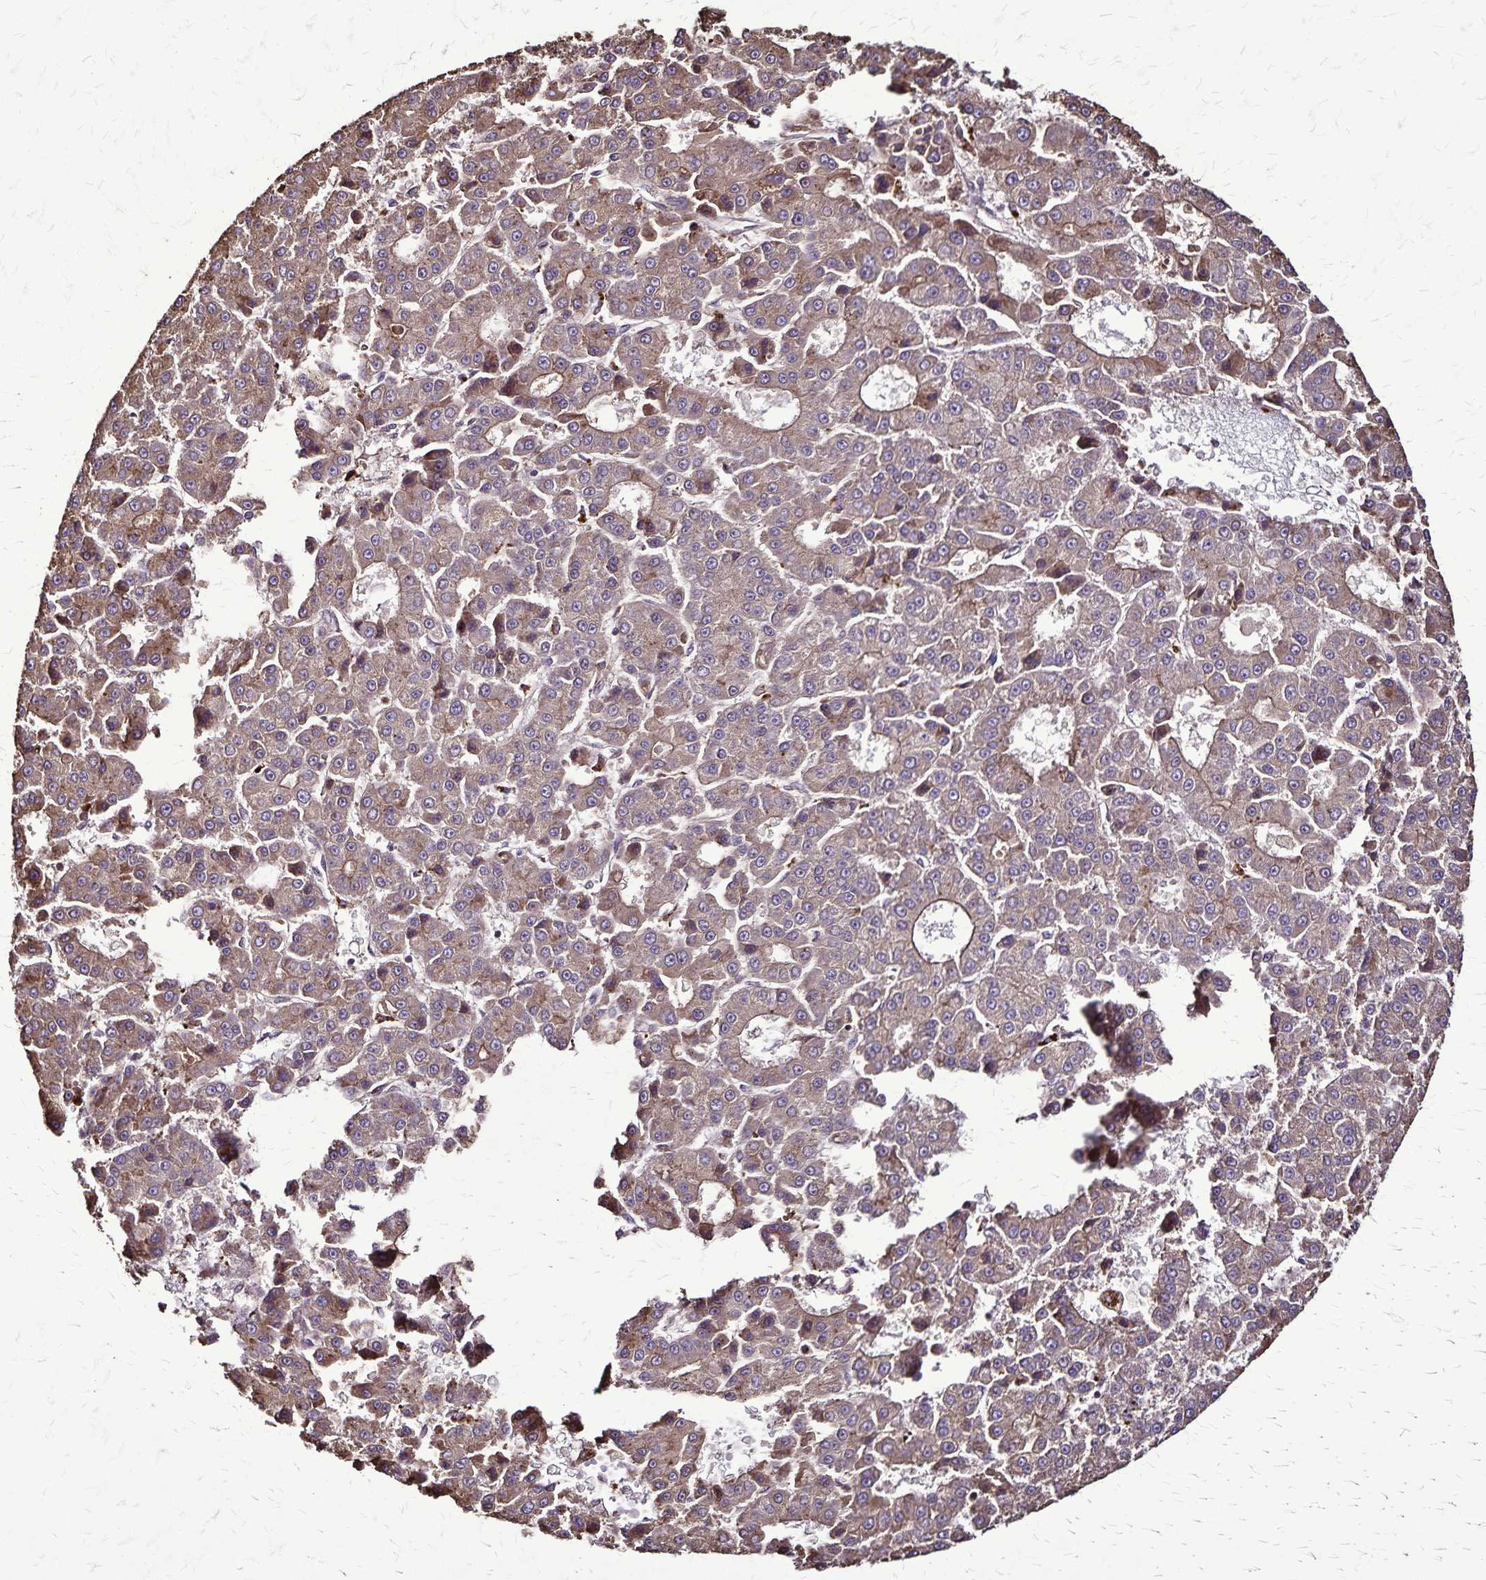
{"staining": {"intensity": "moderate", "quantity": ">75%", "location": "cytoplasmic/membranous"}, "tissue": "liver cancer", "cell_type": "Tumor cells", "image_type": "cancer", "snomed": [{"axis": "morphology", "description": "Carcinoma, Hepatocellular, NOS"}, {"axis": "topography", "description": "Liver"}], "caption": "Liver cancer stained with DAB (3,3'-diaminobenzidine) immunohistochemistry demonstrates medium levels of moderate cytoplasmic/membranous positivity in approximately >75% of tumor cells.", "gene": "CHMP1B", "patient": {"sex": "male", "age": 70}}